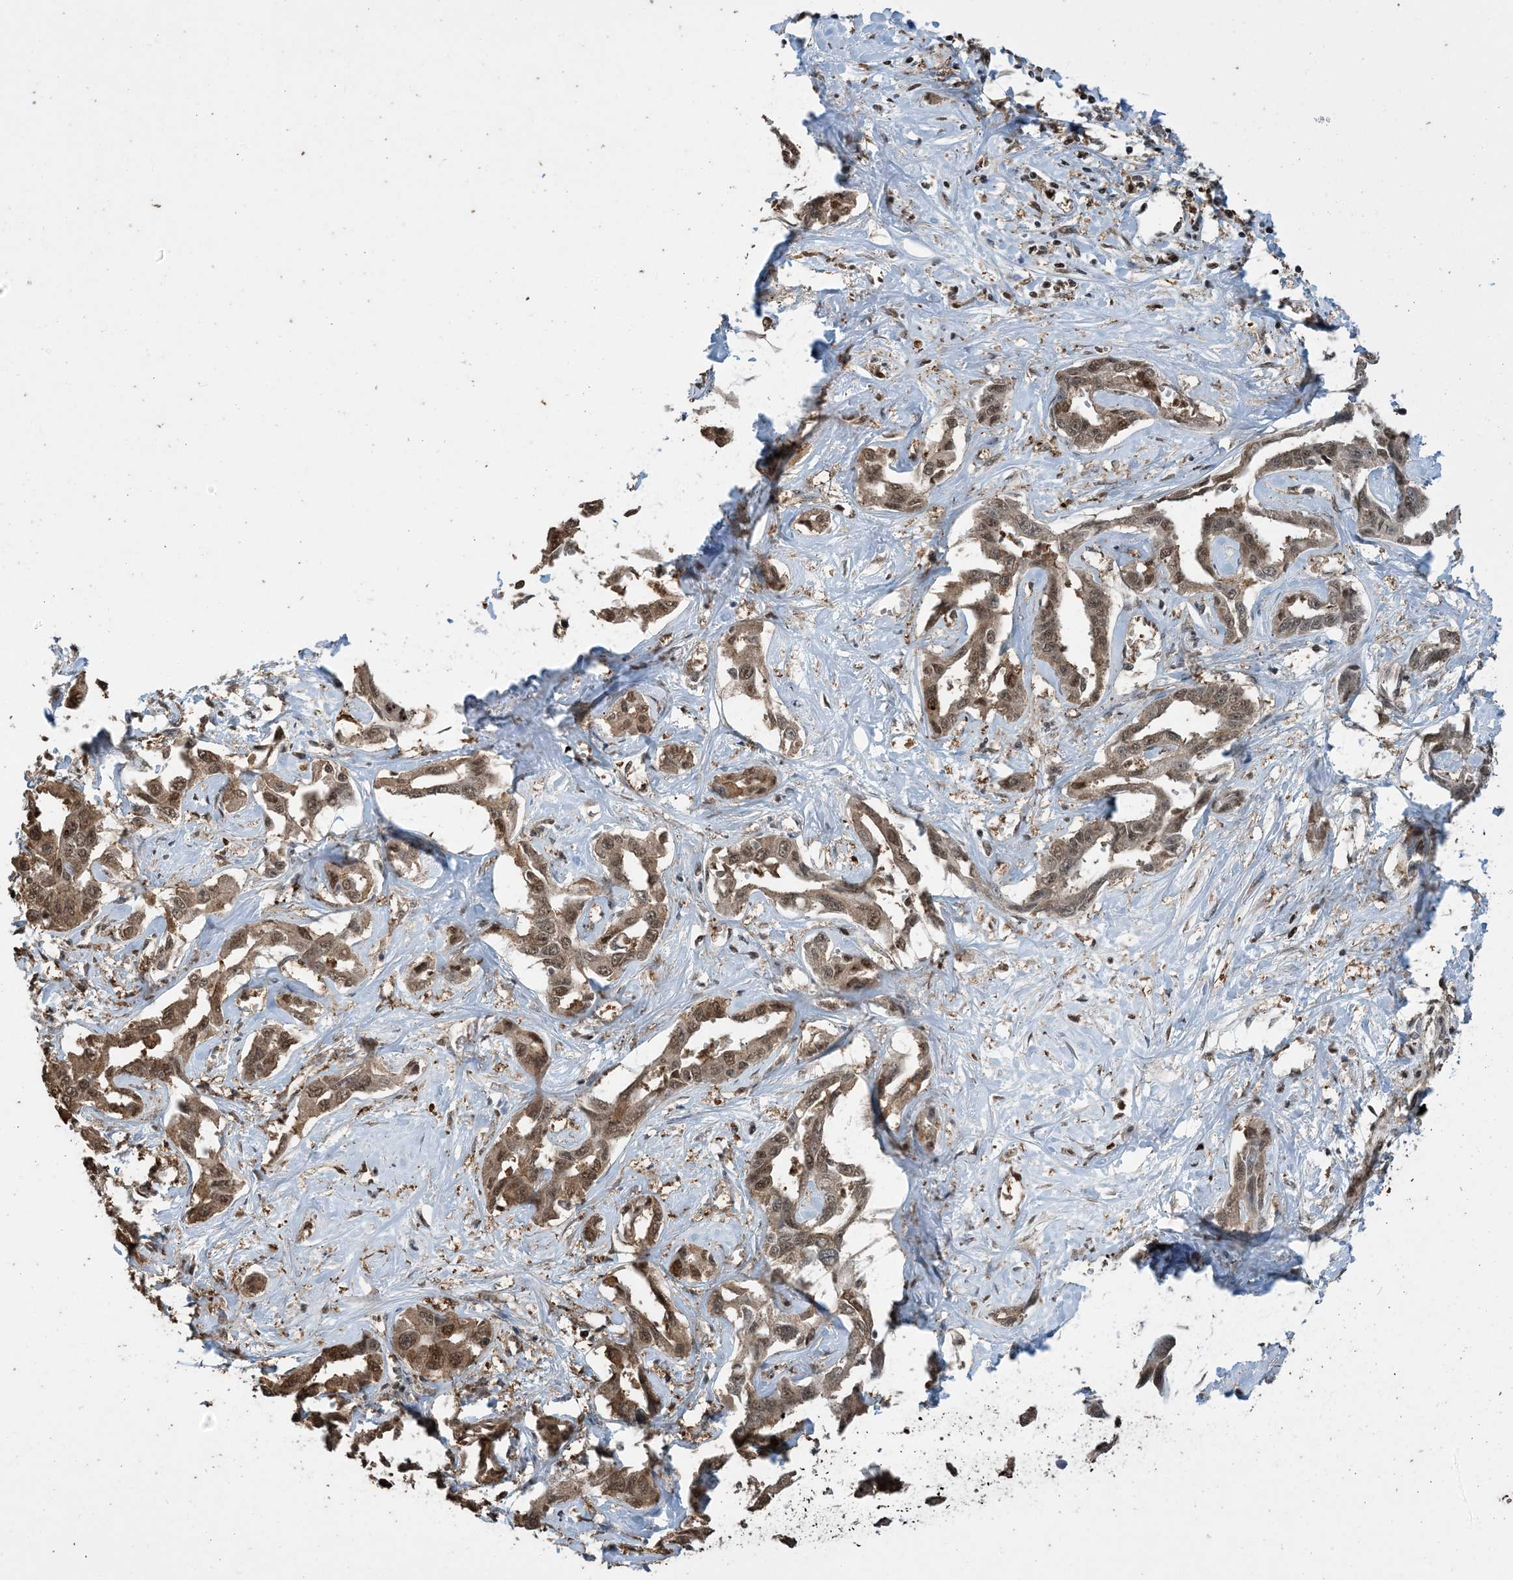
{"staining": {"intensity": "moderate", "quantity": ">75%", "location": "cytoplasmic/membranous,nuclear"}, "tissue": "liver cancer", "cell_type": "Tumor cells", "image_type": "cancer", "snomed": [{"axis": "morphology", "description": "Cholangiocarcinoma"}, {"axis": "topography", "description": "Liver"}], "caption": "Human liver cancer stained with a brown dye exhibits moderate cytoplasmic/membranous and nuclear positive staining in about >75% of tumor cells.", "gene": "HSPA1A", "patient": {"sex": "male", "age": 59}}